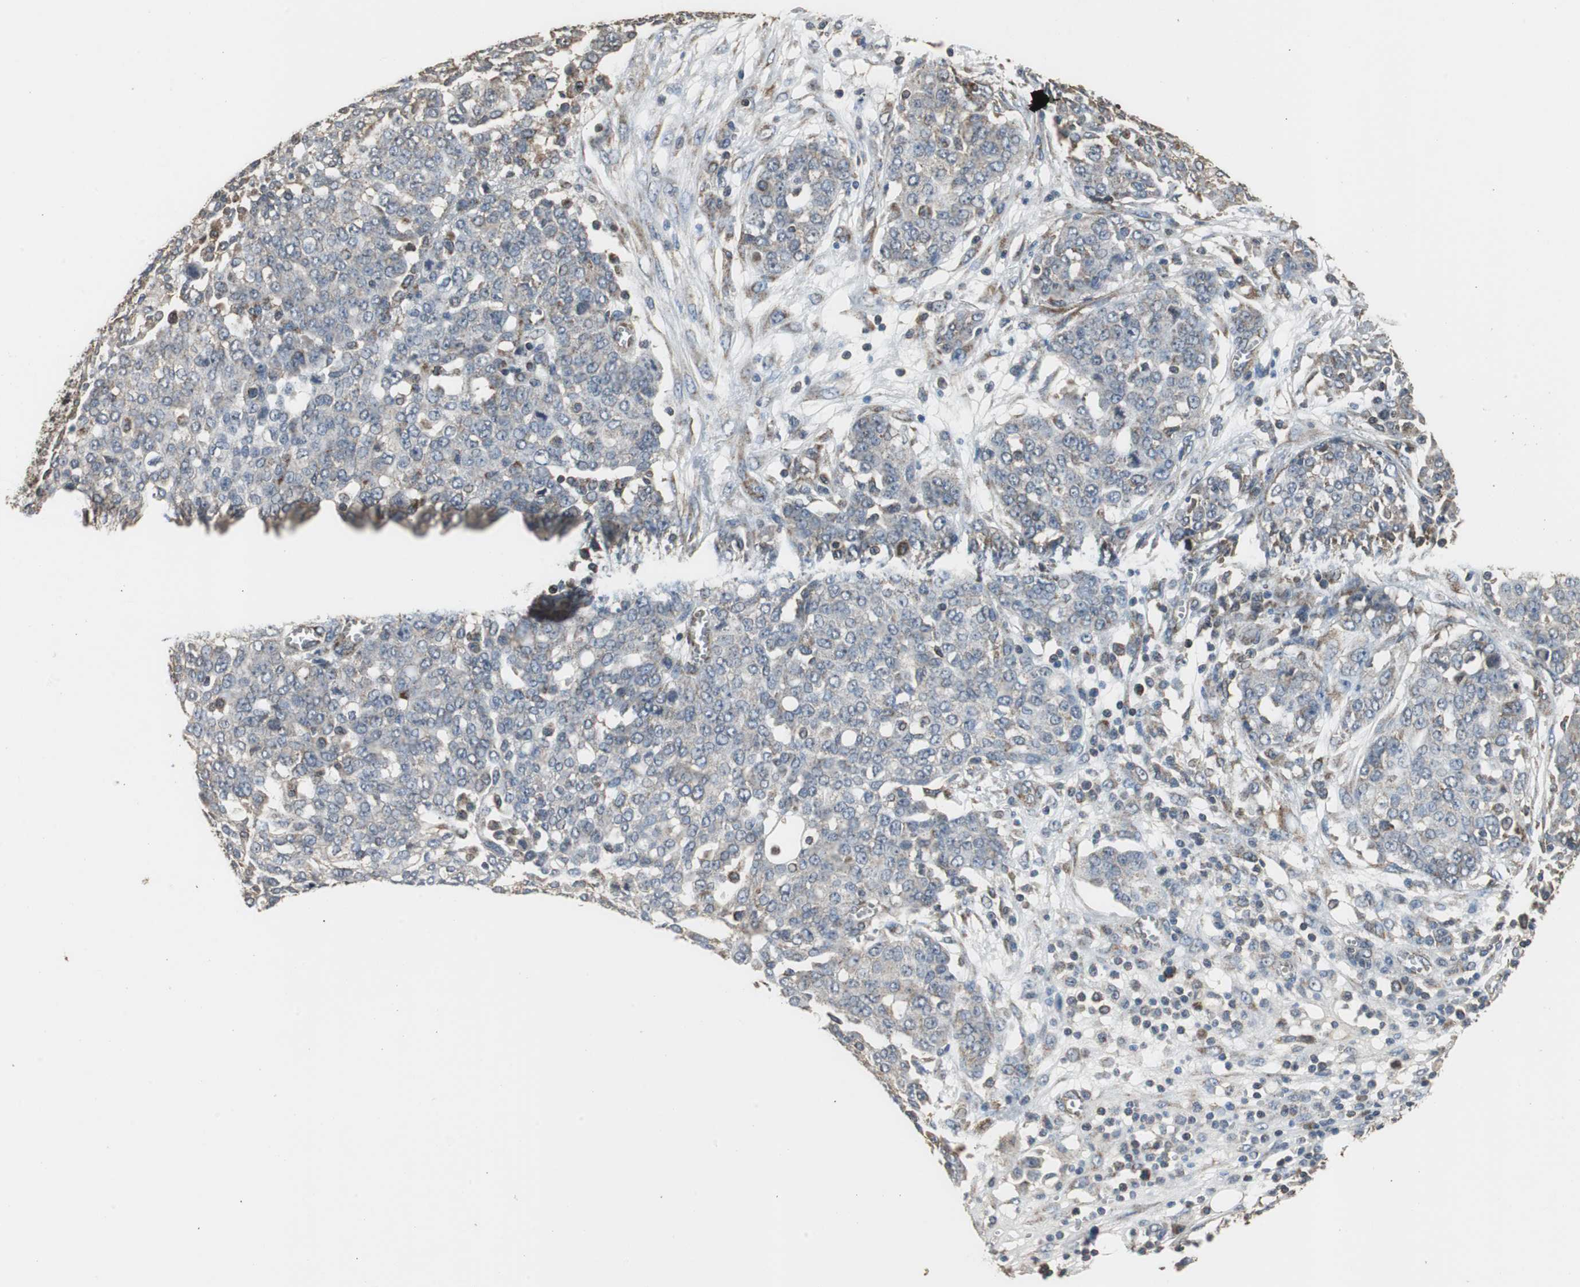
{"staining": {"intensity": "weak", "quantity": "<25%", "location": "cytoplasmic/membranous"}, "tissue": "ovarian cancer", "cell_type": "Tumor cells", "image_type": "cancer", "snomed": [{"axis": "morphology", "description": "Cystadenocarcinoma, serous, NOS"}, {"axis": "topography", "description": "Soft tissue"}, {"axis": "topography", "description": "Ovary"}], "caption": "High magnification brightfield microscopy of serous cystadenocarcinoma (ovarian) stained with DAB (brown) and counterstained with hematoxylin (blue): tumor cells show no significant positivity. The staining is performed using DAB brown chromogen with nuclei counter-stained in using hematoxylin.", "gene": "NNT", "patient": {"sex": "female", "age": 57}}